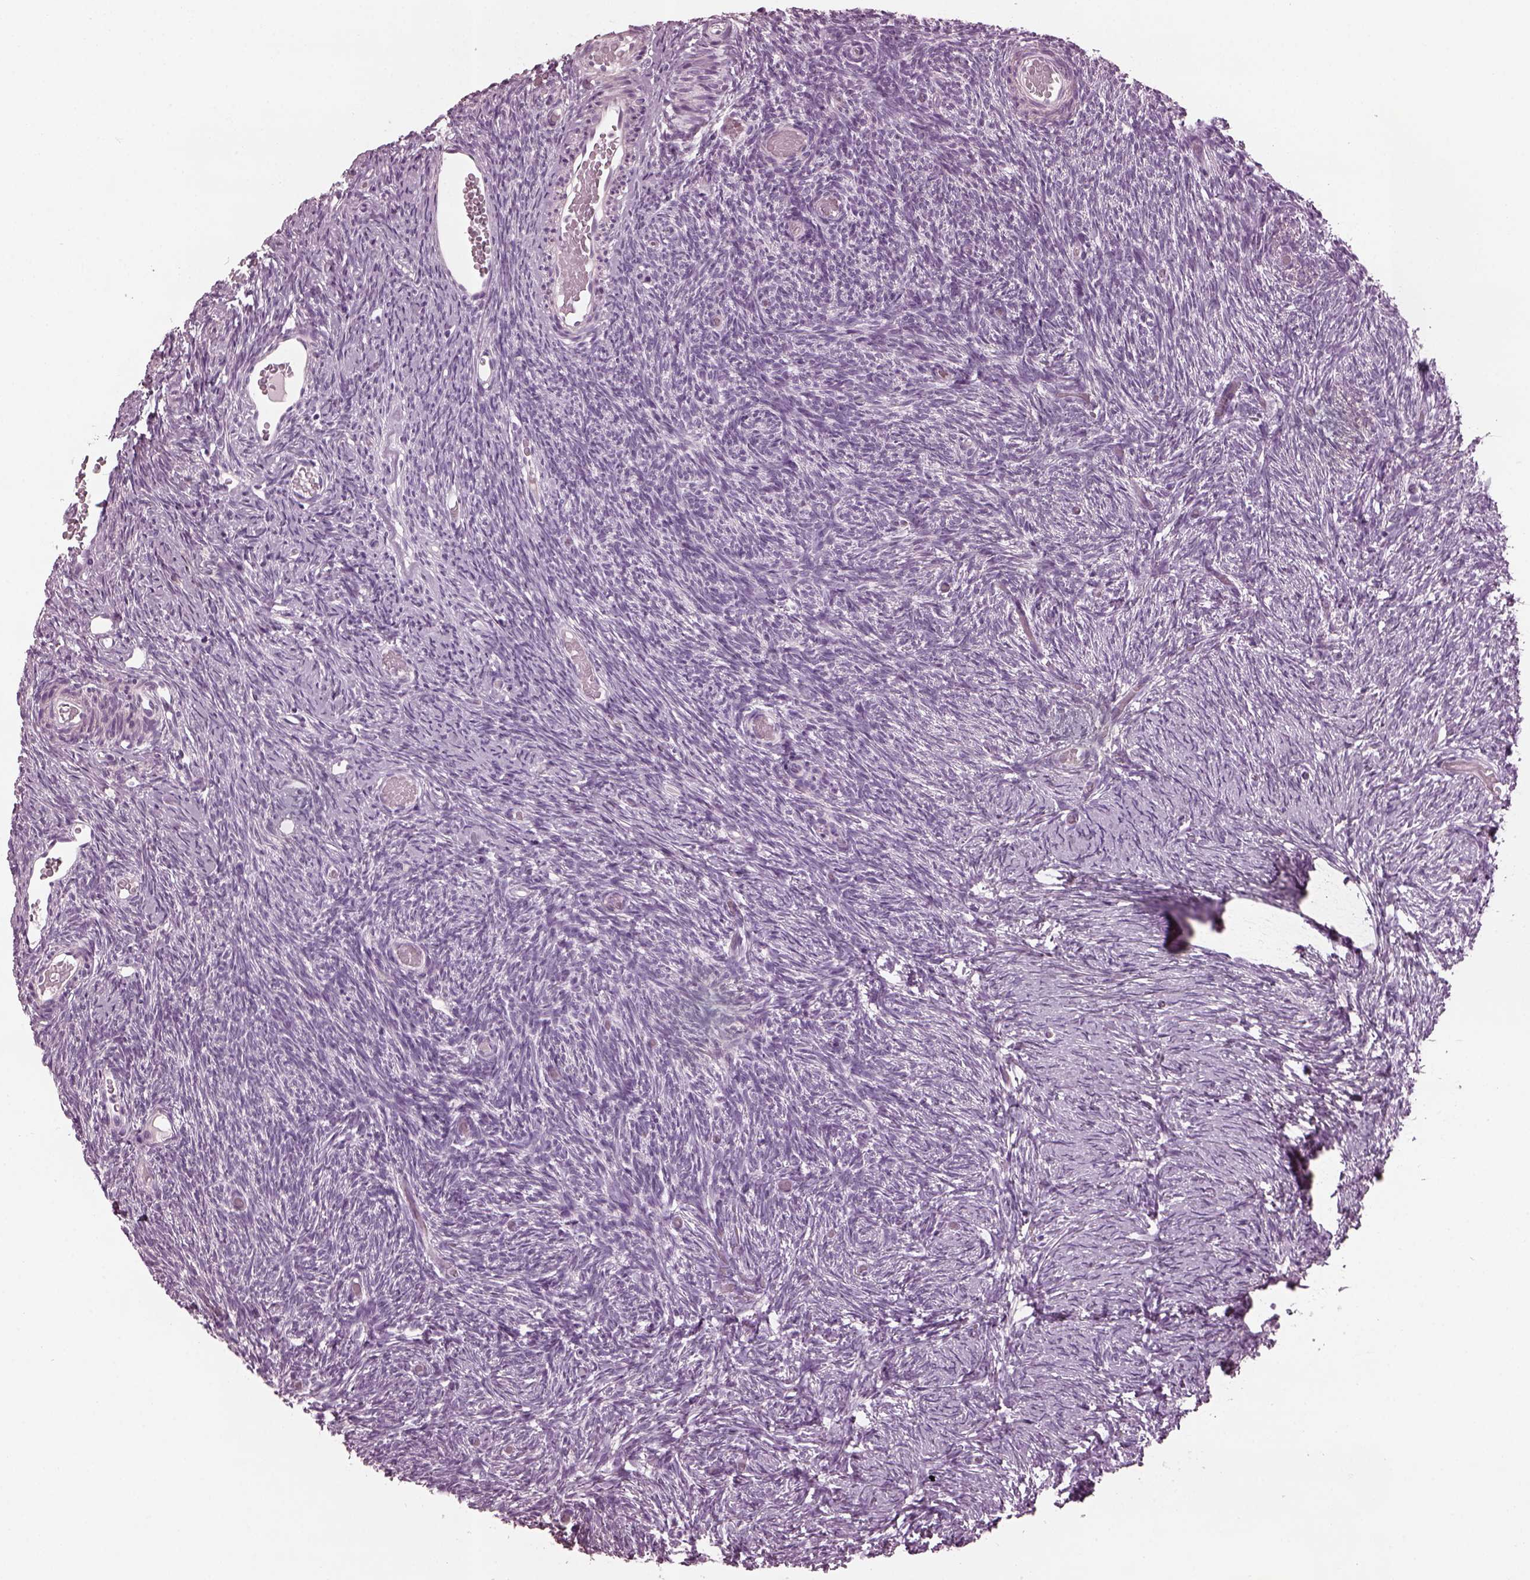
{"staining": {"intensity": "negative", "quantity": "none", "location": "none"}, "tissue": "ovary", "cell_type": "Follicle cells", "image_type": "normal", "snomed": [{"axis": "morphology", "description": "Normal tissue, NOS"}, {"axis": "topography", "description": "Ovary"}], "caption": "This is an immunohistochemistry histopathology image of benign ovary. There is no positivity in follicle cells.", "gene": "SLC6A17", "patient": {"sex": "female", "age": 39}}